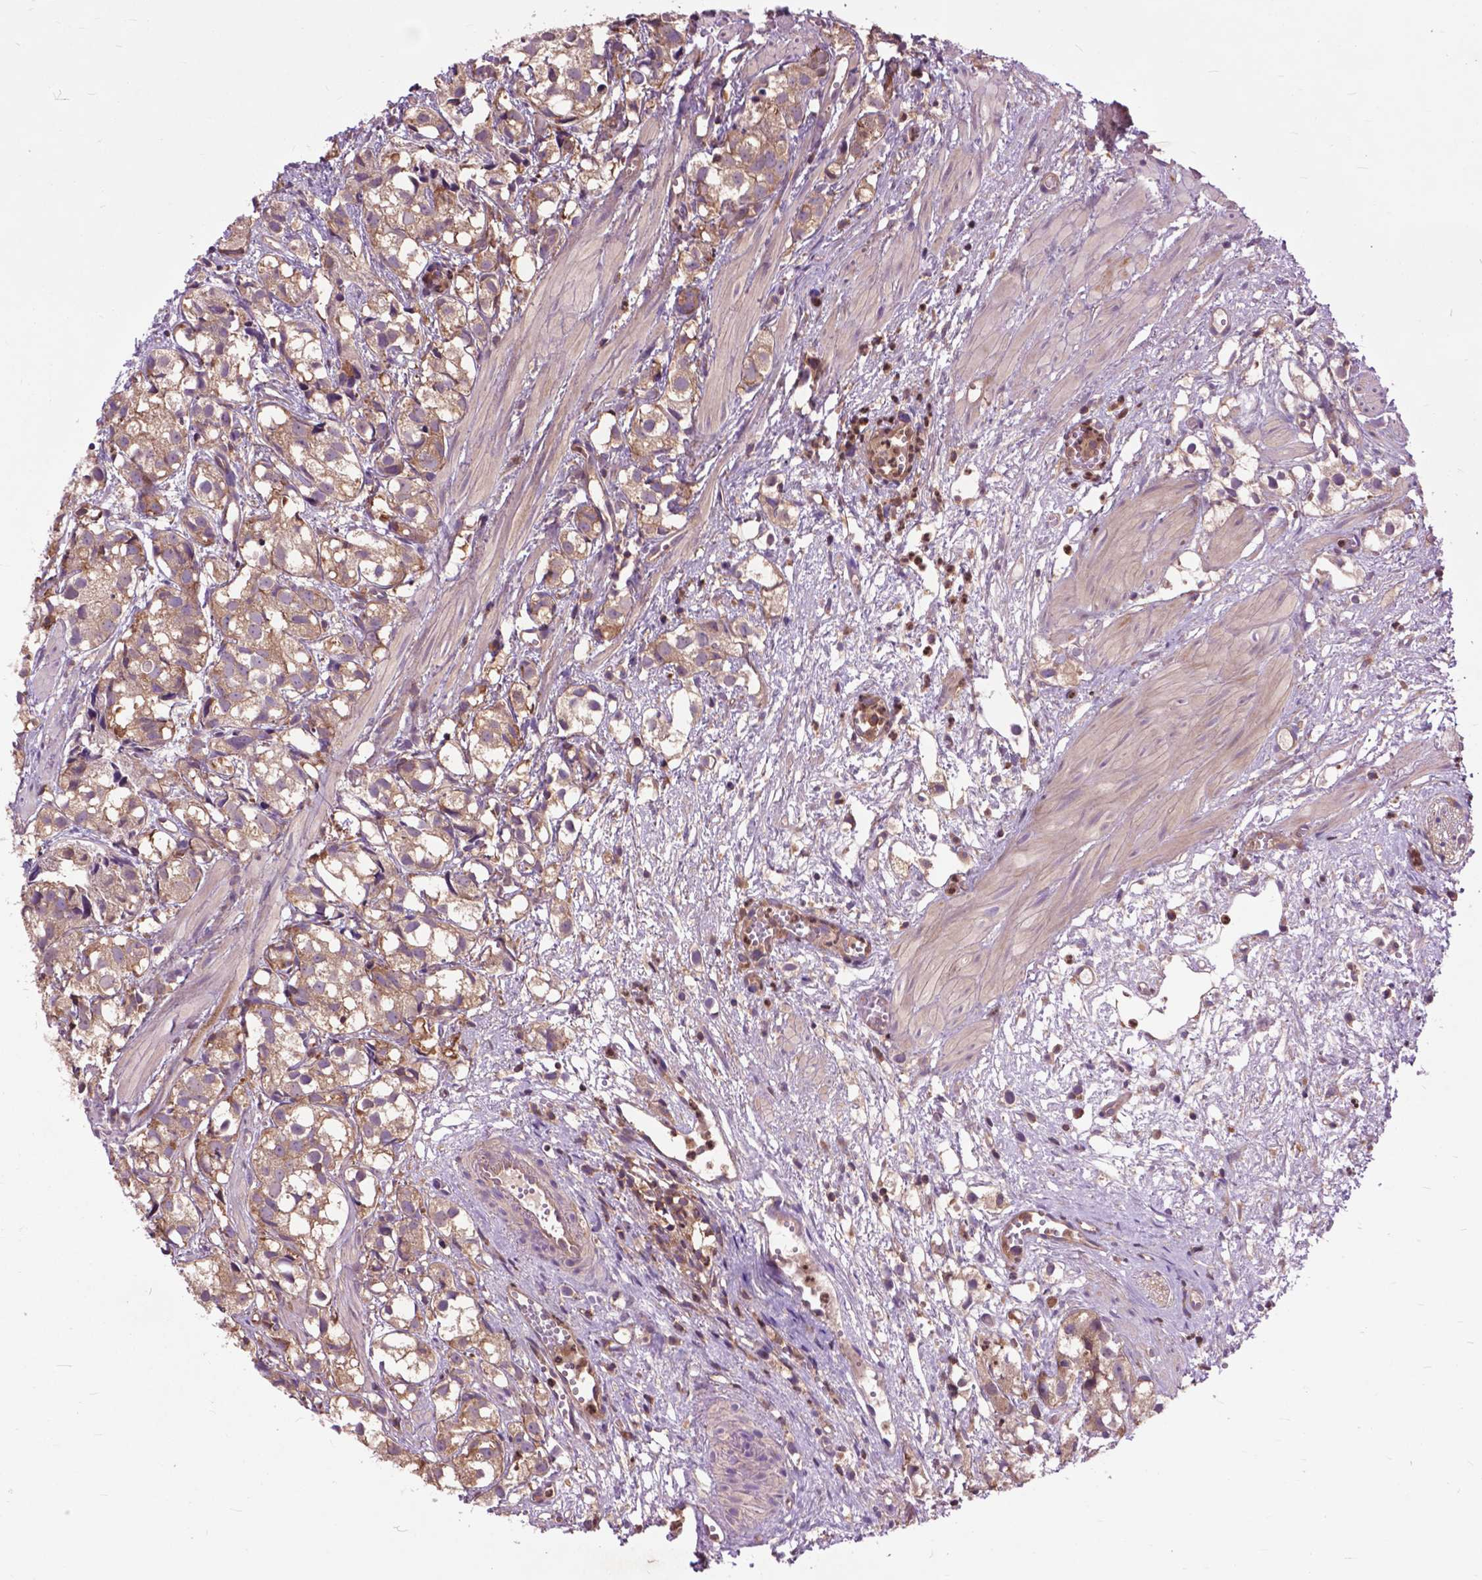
{"staining": {"intensity": "weak", "quantity": ">75%", "location": "cytoplasmic/membranous"}, "tissue": "prostate cancer", "cell_type": "Tumor cells", "image_type": "cancer", "snomed": [{"axis": "morphology", "description": "Adenocarcinoma, High grade"}, {"axis": "topography", "description": "Prostate"}], "caption": "Immunohistochemical staining of prostate cancer (adenocarcinoma (high-grade)) shows weak cytoplasmic/membranous protein expression in about >75% of tumor cells. The protein is stained brown, and the nuclei are stained in blue (DAB (3,3'-diaminobenzidine) IHC with brightfield microscopy, high magnification).", "gene": "ARAF", "patient": {"sex": "male", "age": 68}}